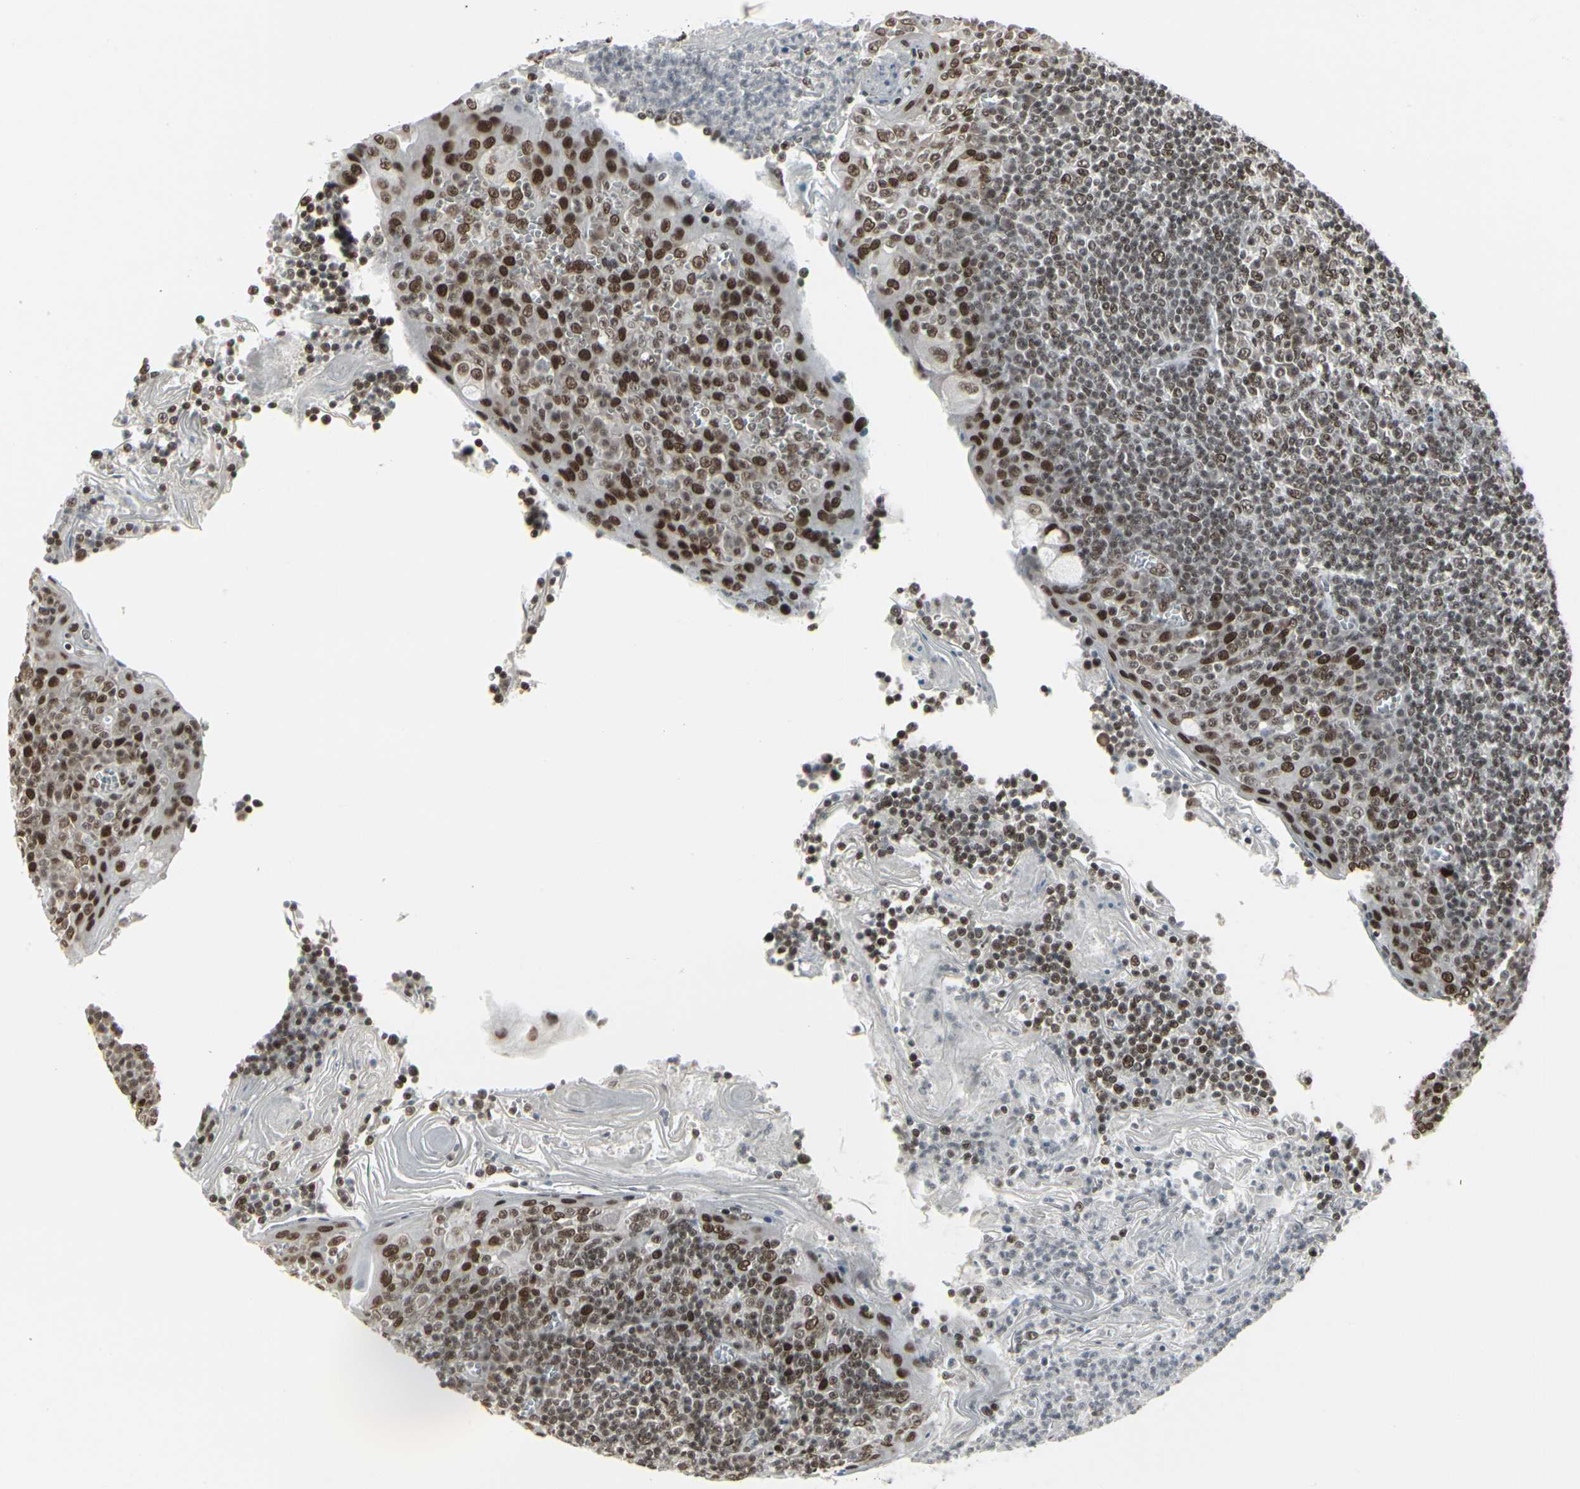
{"staining": {"intensity": "moderate", "quantity": ">75%", "location": "nuclear"}, "tissue": "tonsil", "cell_type": "Germinal center cells", "image_type": "normal", "snomed": [{"axis": "morphology", "description": "Normal tissue, NOS"}, {"axis": "topography", "description": "Tonsil"}], "caption": "The histopathology image demonstrates staining of benign tonsil, revealing moderate nuclear protein staining (brown color) within germinal center cells. (IHC, brightfield microscopy, high magnification).", "gene": "HMG20A", "patient": {"sex": "male", "age": 31}}